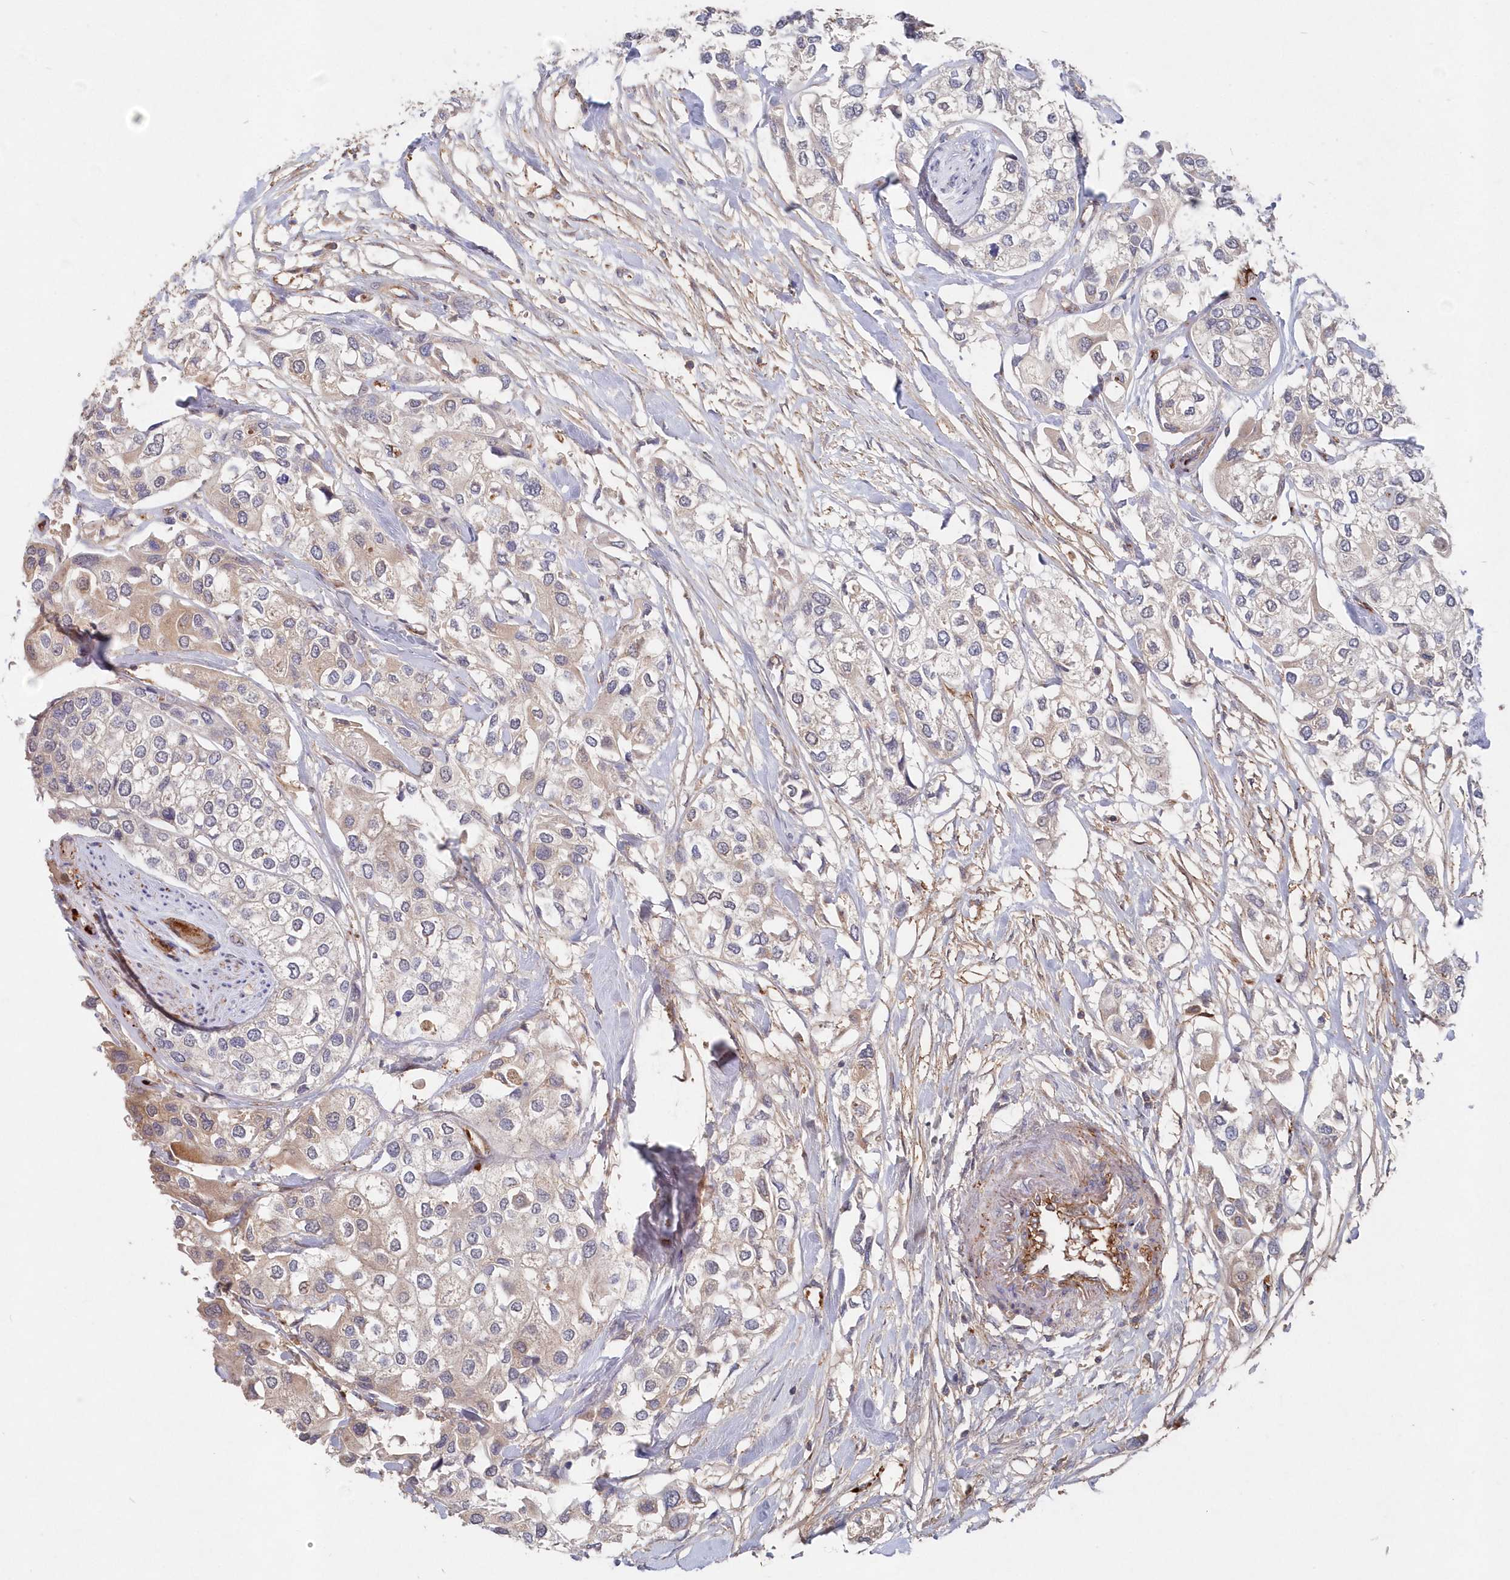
{"staining": {"intensity": "weak", "quantity": "<25%", "location": "cytoplasmic/membranous"}, "tissue": "urothelial cancer", "cell_type": "Tumor cells", "image_type": "cancer", "snomed": [{"axis": "morphology", "description": "Urothelial carcinoma, High grade"}, {"axis": "topography", "description": "Urinary bladder"}], "caption": "The image displays no staining of tumor cells in urothelial cancer.", "gene": "ABHD14B", "patient": {"sex": "male", "age": 64}}